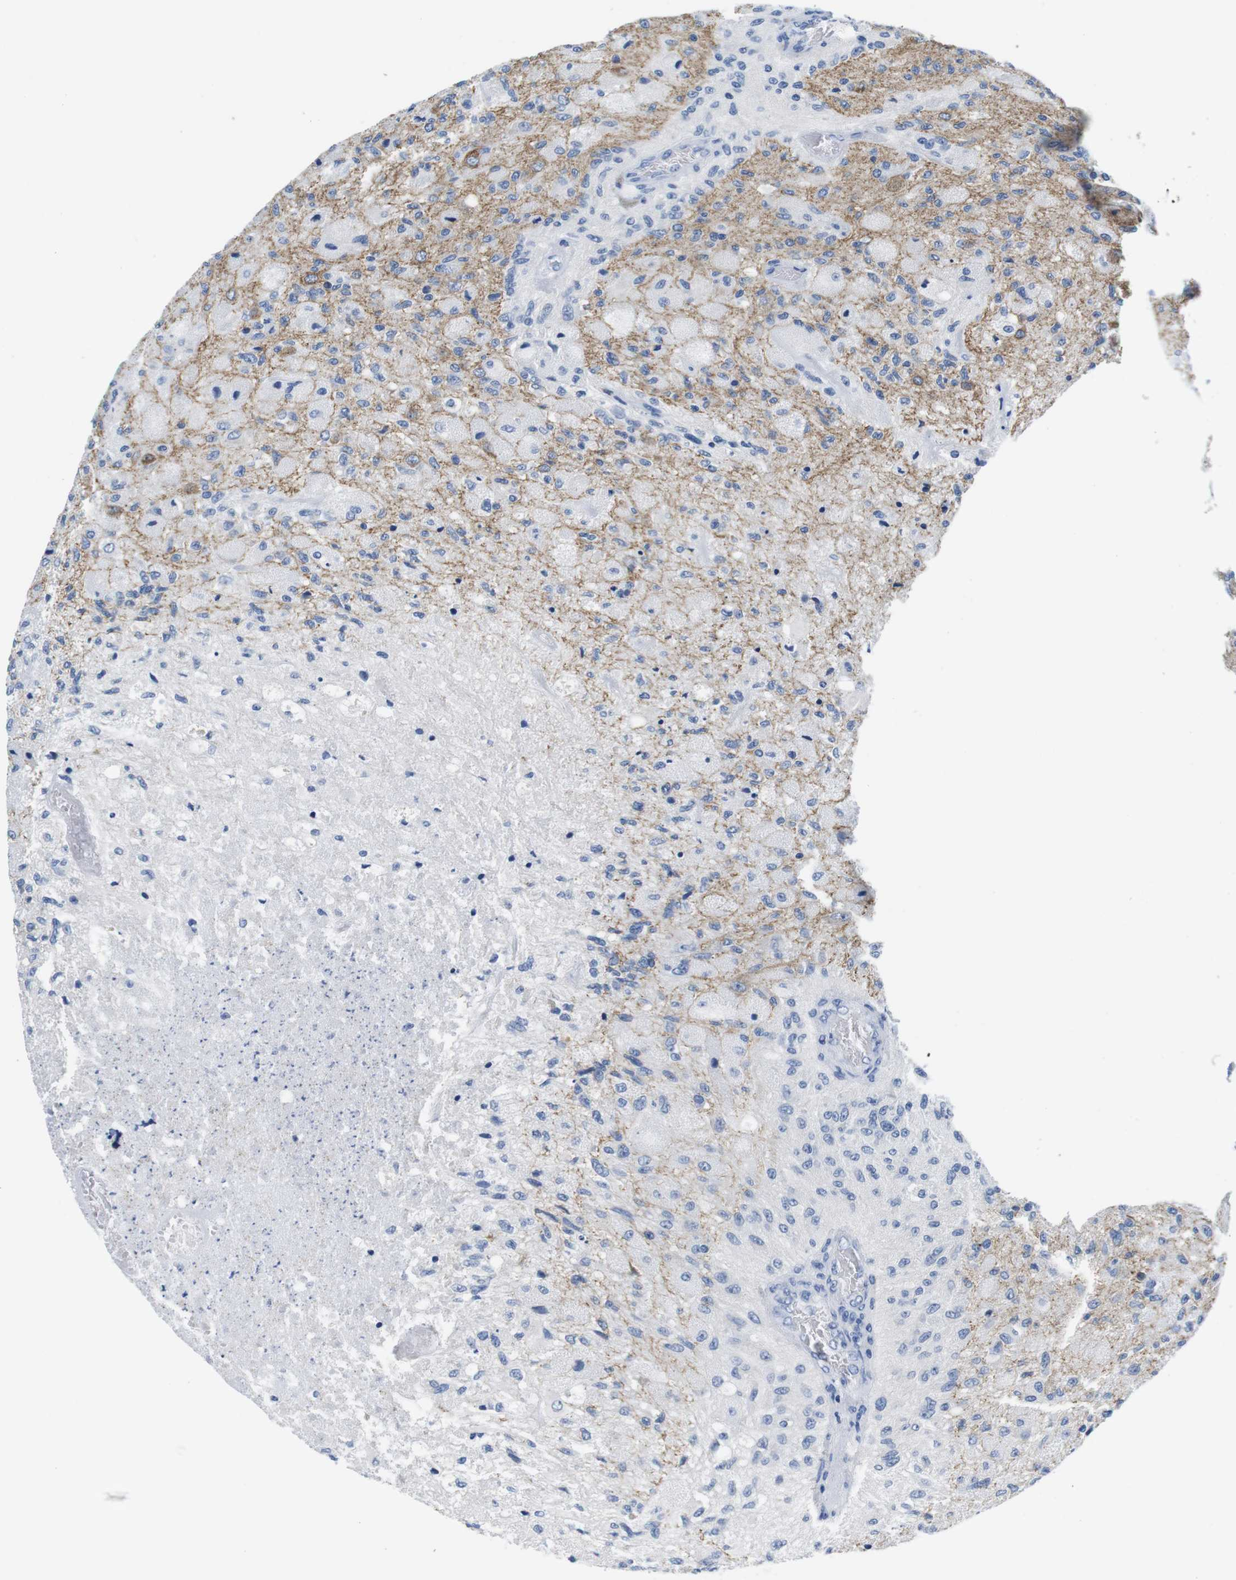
{"staining": {"intensity": "negative", "quantity": "none", "location": "none"}, "tissue": "glioma", "cell_type": "Tumor cells", "image_type": "cancer", "snomed": [{"axis": "morphology", "description": "Normal tissue, NOS"}, {"axis": "morphology", "description": "Glioma, malignant, High grade"}, {"axis": "topography", "description": "Cerebral cortex"}], "caption": "Tumor cells are negative for protein expression in human glioma.", "gene": "MAP6", "patient": {"sex": "male", "age": 77}}